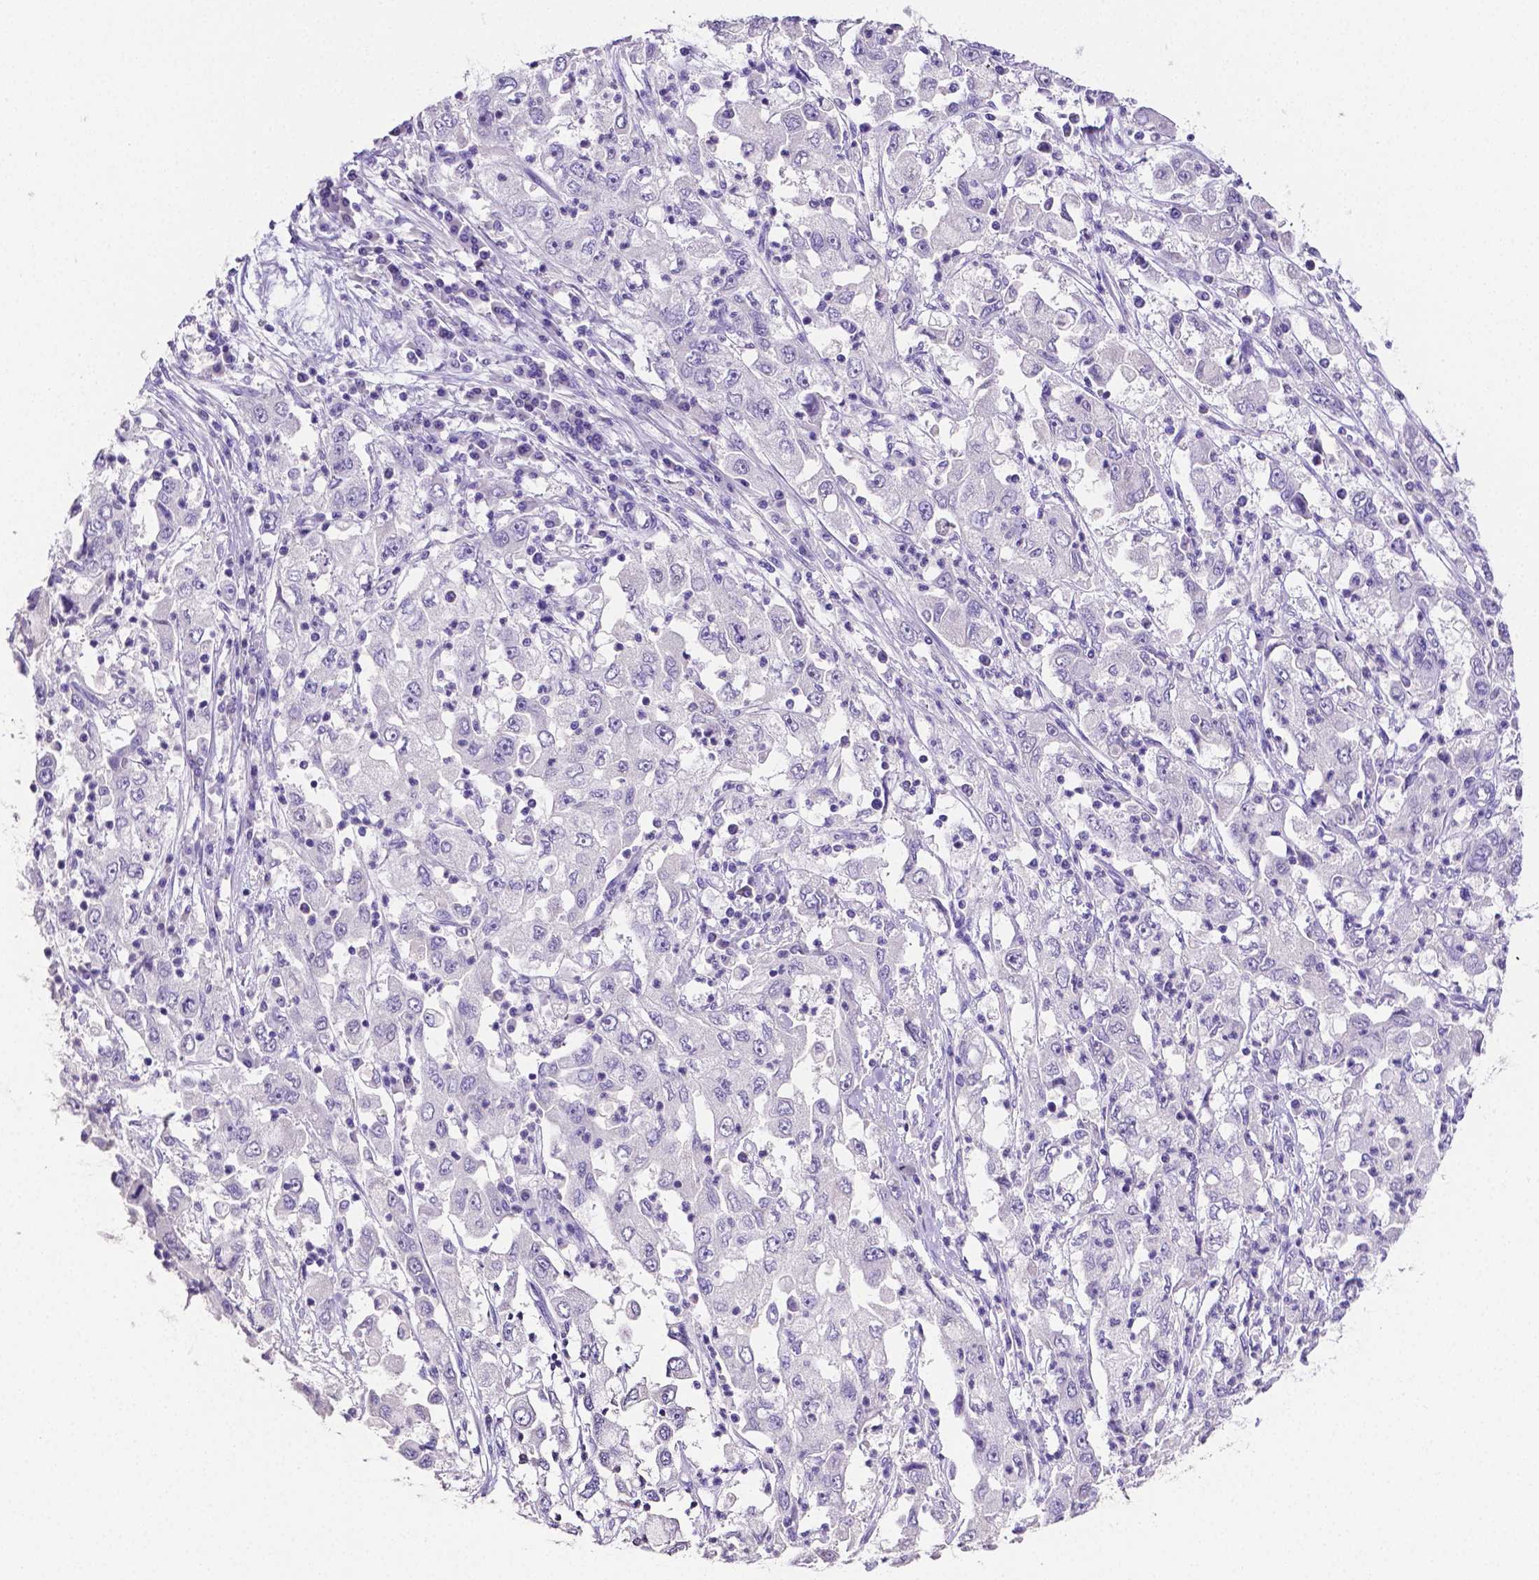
{"staining": {"intensity": "negative", "quantity": "none", "location": "none"}, "tissue": "cervical cancer", "cell_type": "Tumor cells", "image_type": "cancer", "snomed": [{"axis": "morphology", "description": "Squamous cell carcinoma, NOS"}, {"axis": "topography", "description": "Cervix"}], "caption": "Immunohistochemical staining of human cervical squamous cell carcinoma exhibits no significant expression in tumor cells.", "gene": "SLC22A2", "patient": {"sex": "female", "age": 36}}